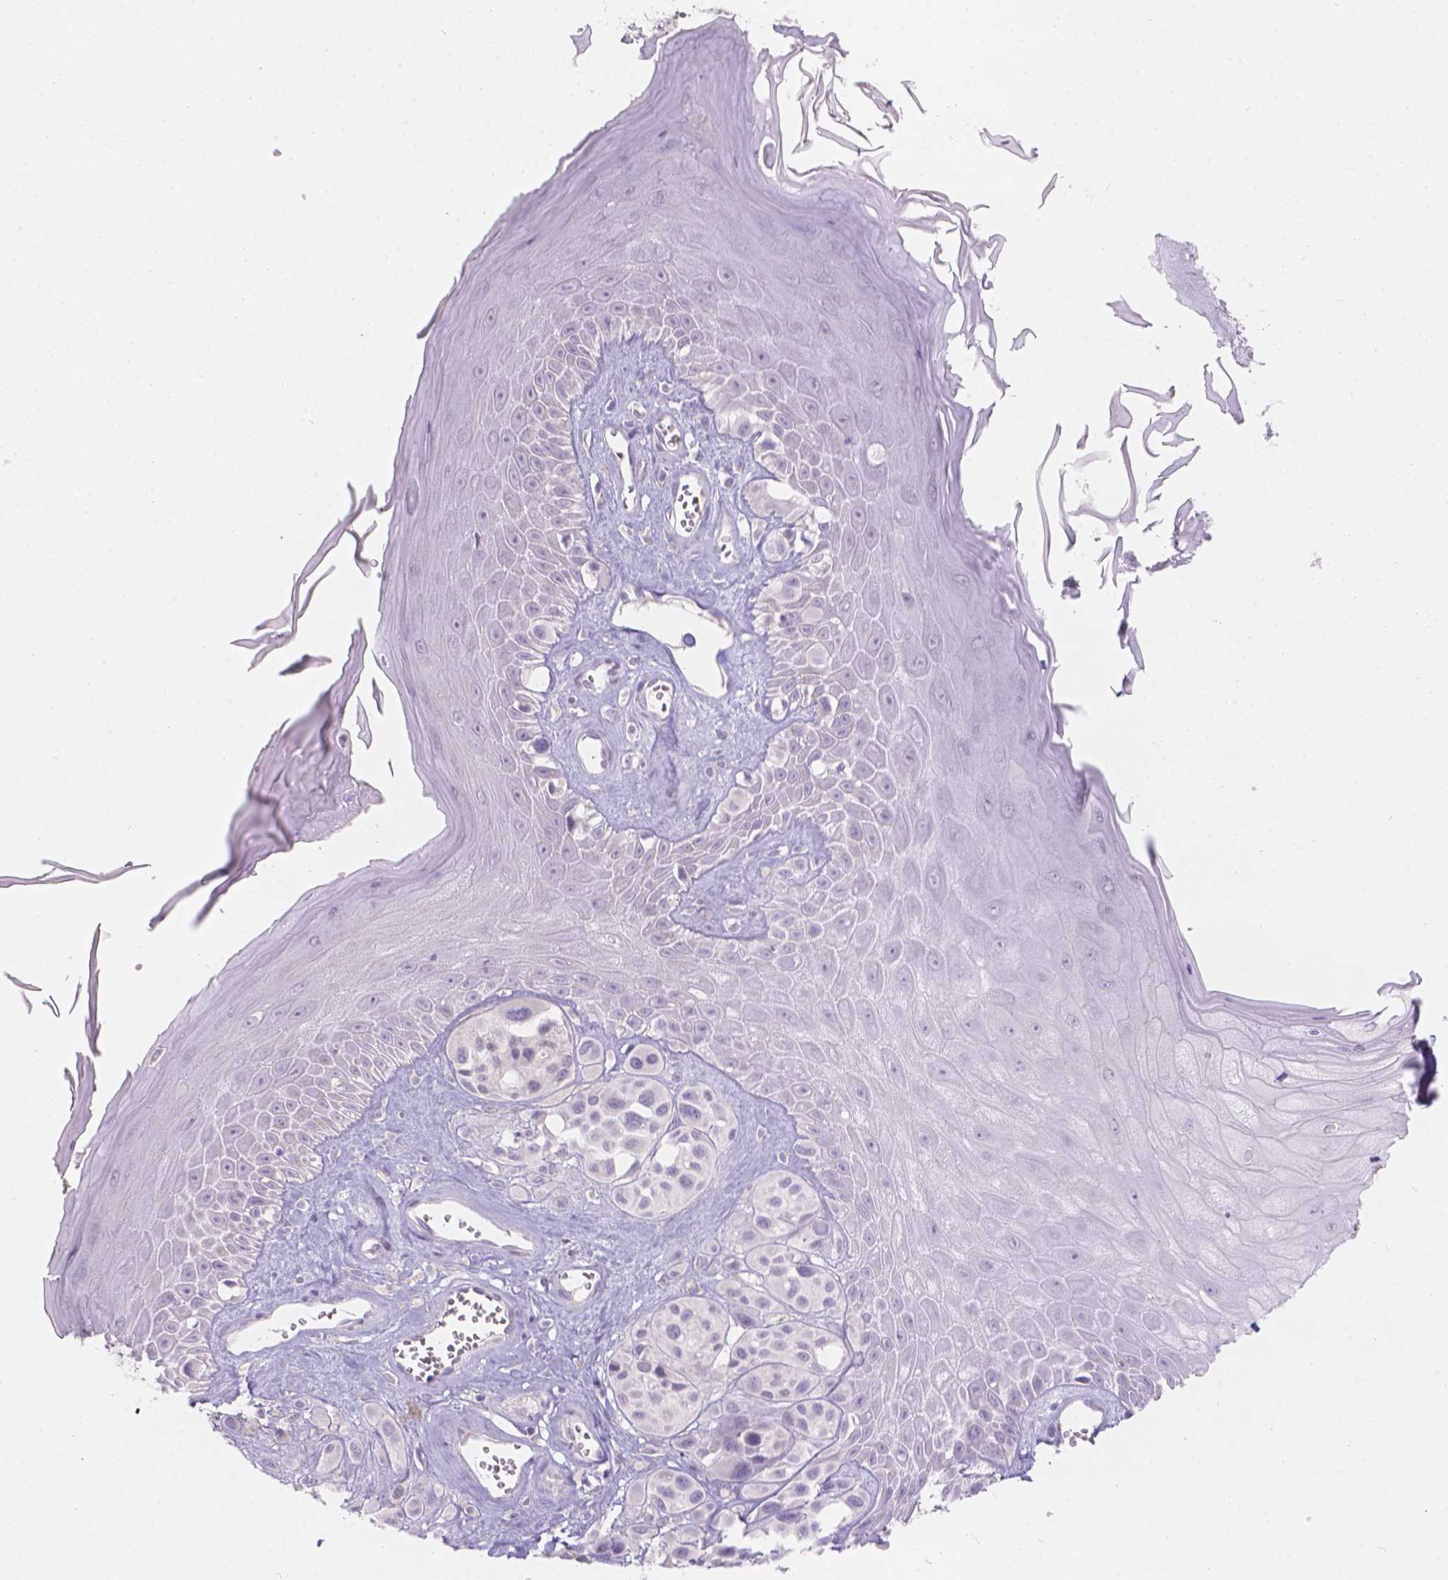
{"staining": {"intensity": "negative", "quantity": "none", "location": "none"}, "tissue": "melanoma", "cell_type": "Tumor cells", "image_type": "cancer", "snomed": [{"axis": "morphology", "description": "Malignant melanoma, NOS"}, {"axis": "topography", "description": "Skin"}], "caption": "This is a histopathology image of immunohistochemistry staining of malignant melanoma, which shows no staining in tumor cells.", "gene": "HTN3", "patient": {"sex": "male", "age": 77}}